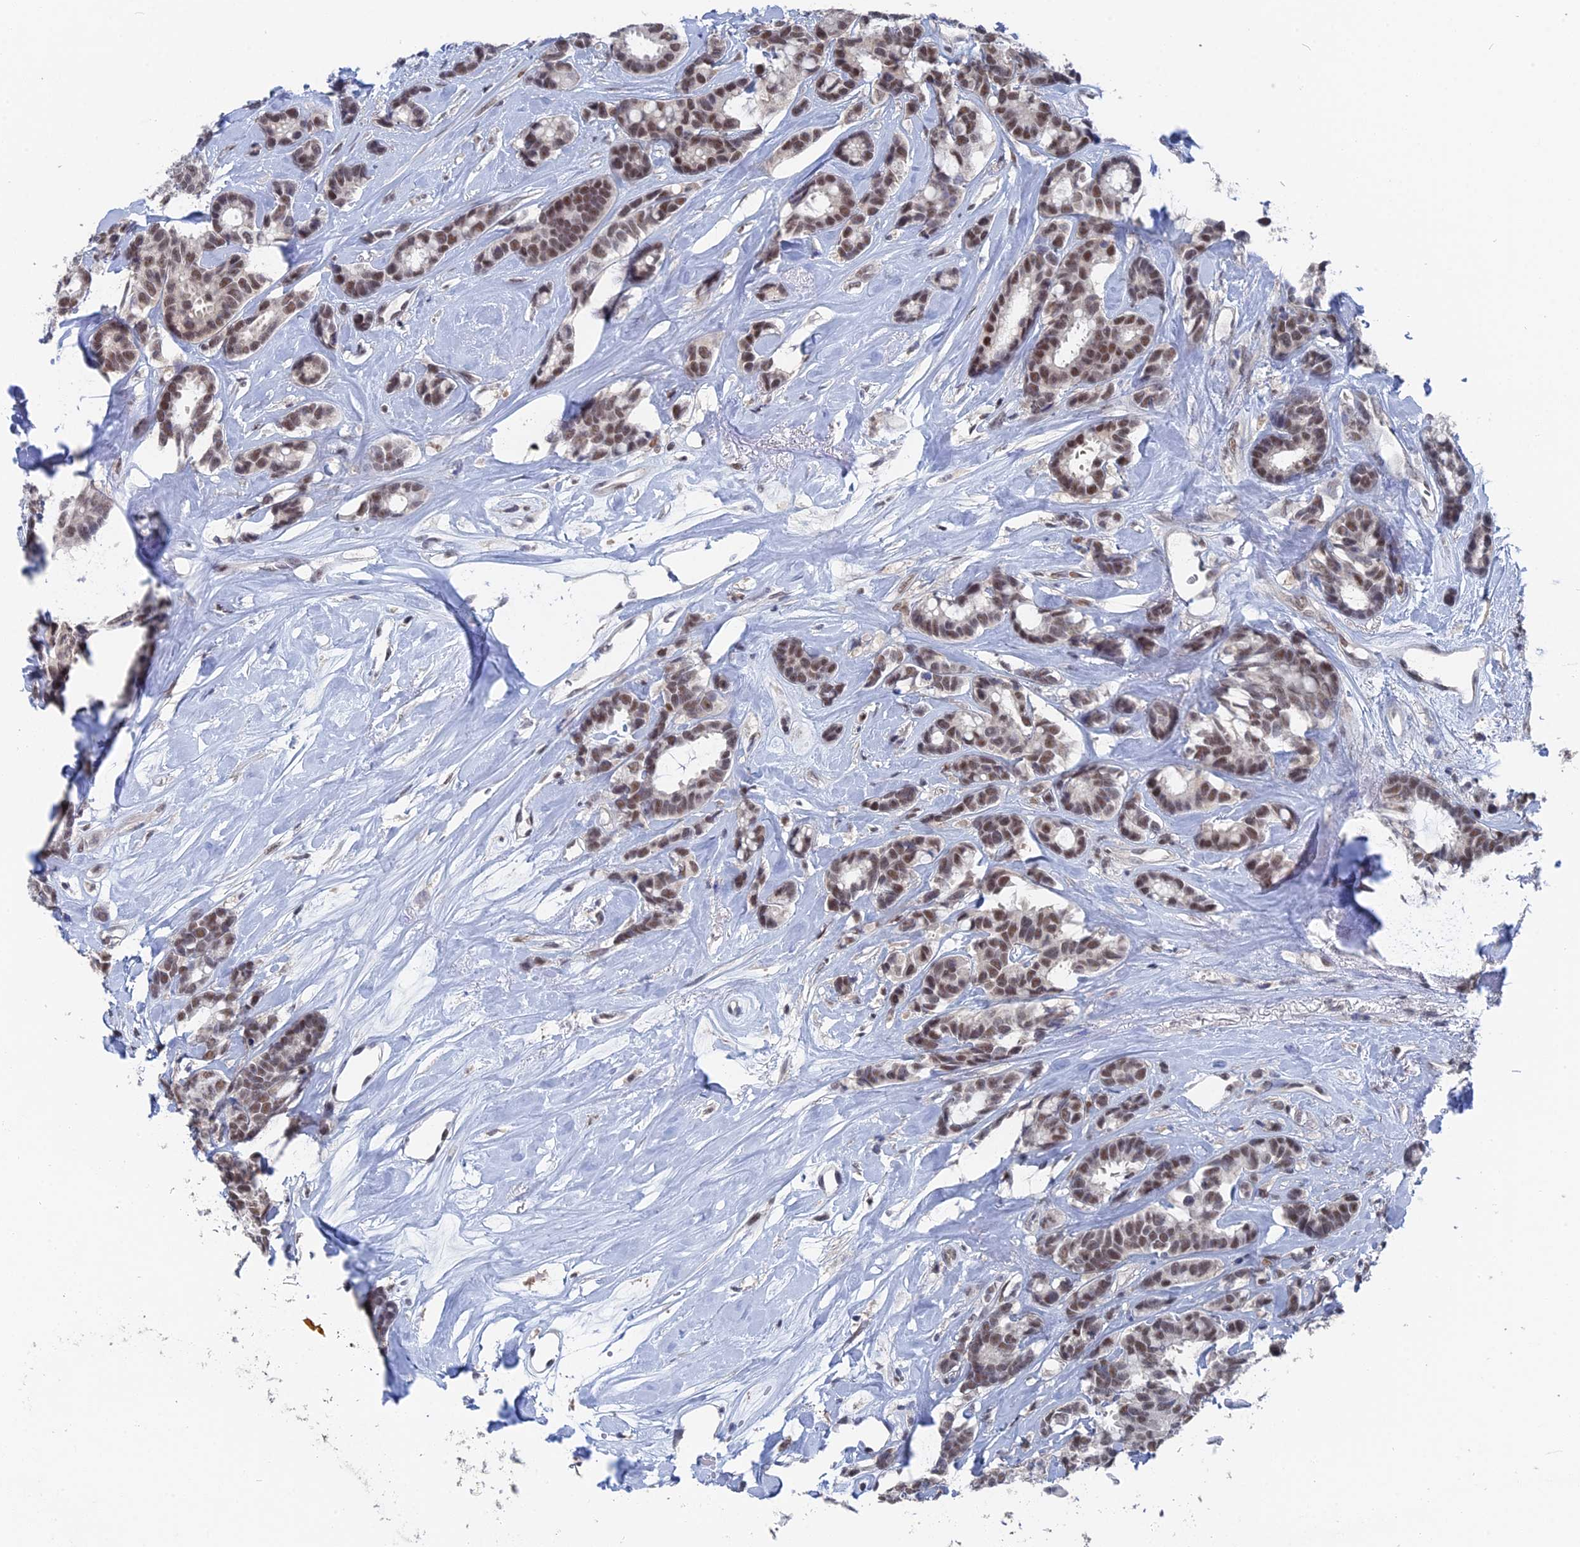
{"staining": {"intensity": "moderate", "quantity": ">75%", "location": "nuclear"}, "tissue": "breast cancer", "cell_type": "Tumor cells", "image_type": "cancer", "snomed": [{"axis": "morphology", "description": "Duct carcinoma"}, {"axis": "topography", "description": "Breast"}], "caption": "Immunohistochemical staining of human intraductal carcinoma (breast) demonstrates medium levels of moderate nuclear protein staining in approximately >75% of tumor cells.", "gene": "TSSC4", "patient": {"sex": "female", "age": 87}}